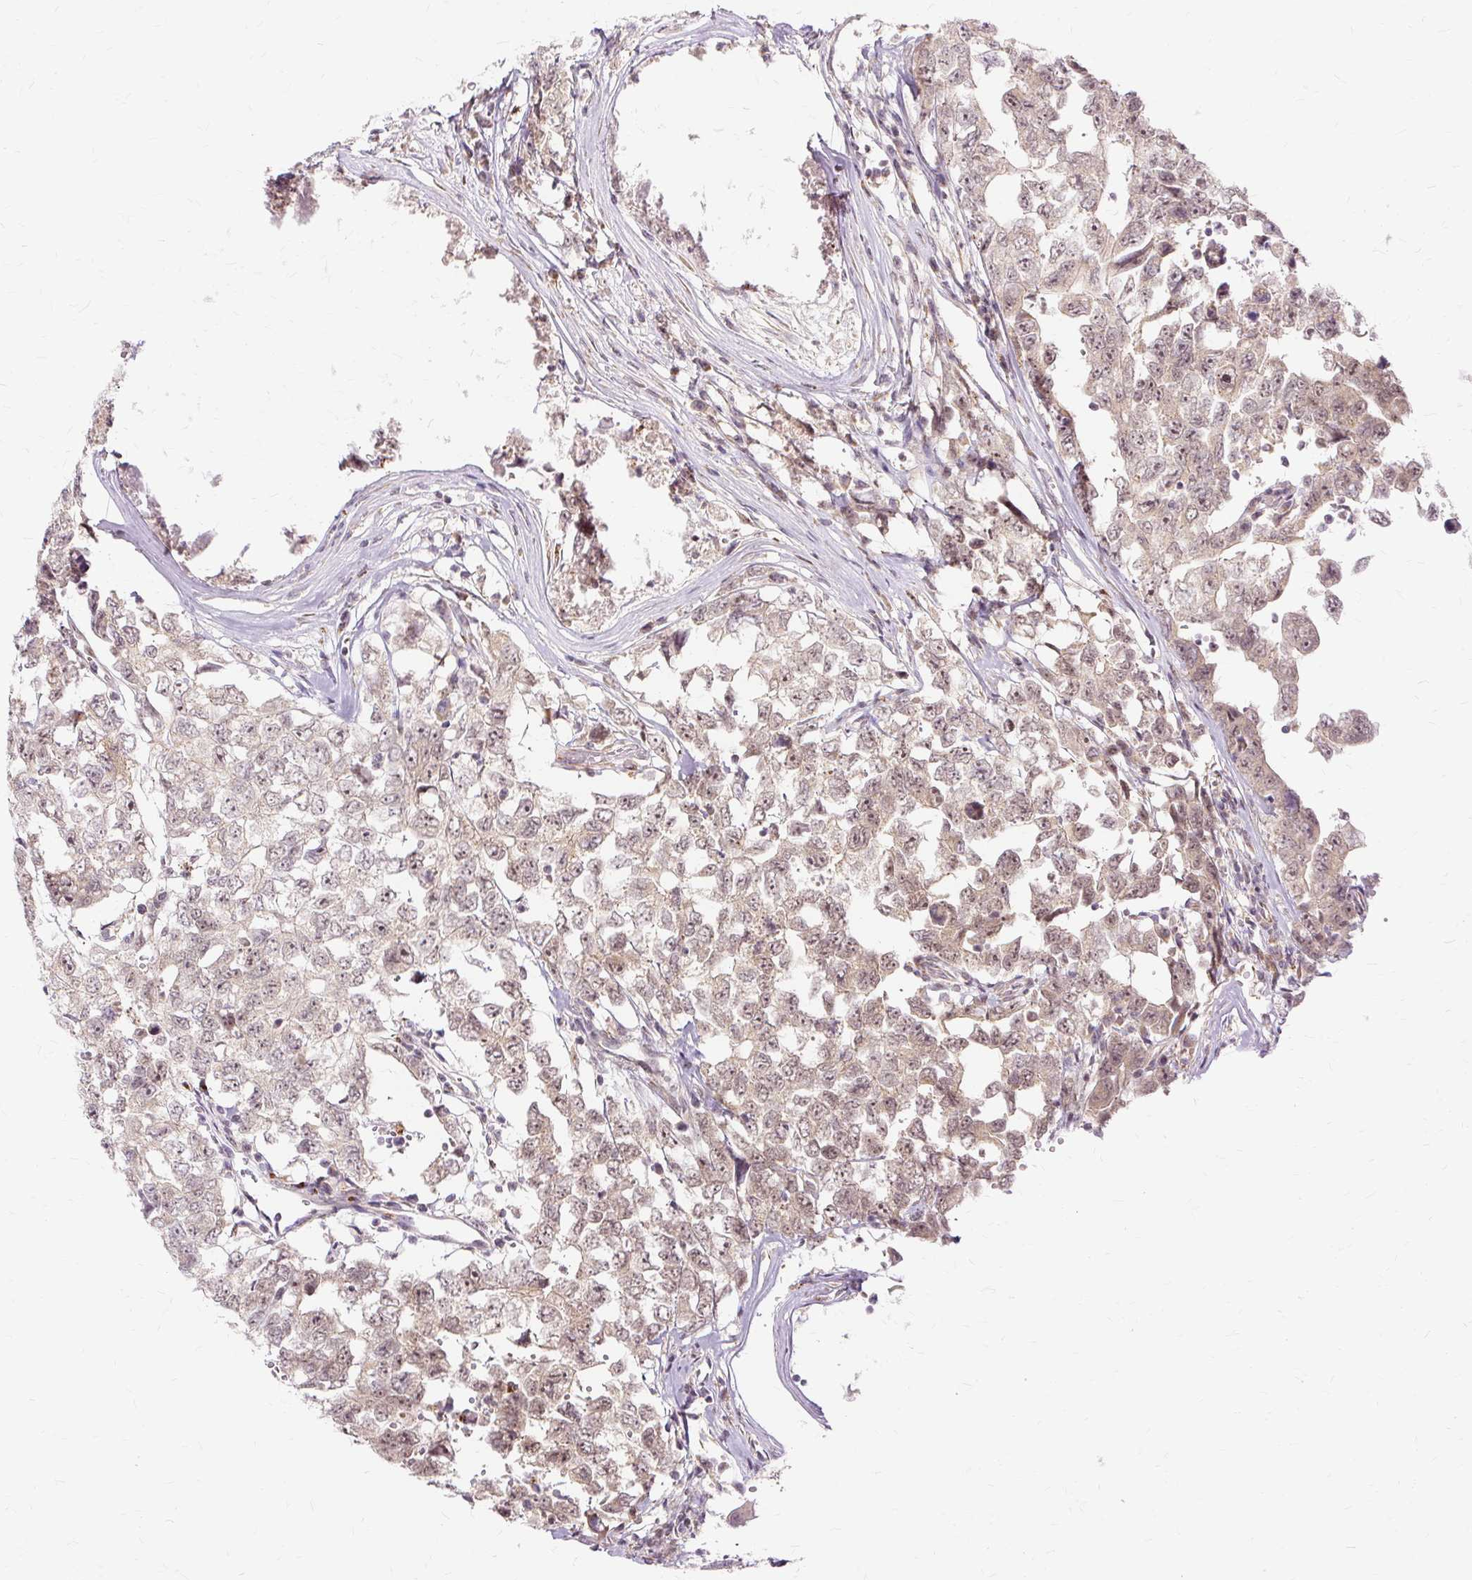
{"staining": {"intensity": "moderate", "quantity": "25%-75%", "location": "nuclear"}, "tissue": "testis cancer", "cell_type": "Tumor cells", "image_type": "cancer", "snomed": [{"axis": "morphology", "description": "Carcinoma, Embryonal, NOS"}, {"axis": "topography", "description": "Testis"}], "caption": "An IHC image of tumor tissue is shown. Protein staining in brown labels moderate nuclear positivity in testis embryonal carcinoma within tumor cells. The staining is performed using DAB brown chromogen to label protein expression. The nuclei are counter-stained blue using hematoxylin.", "gene": "MMACHC", "patient": {"sex": "male", "age": 22}}